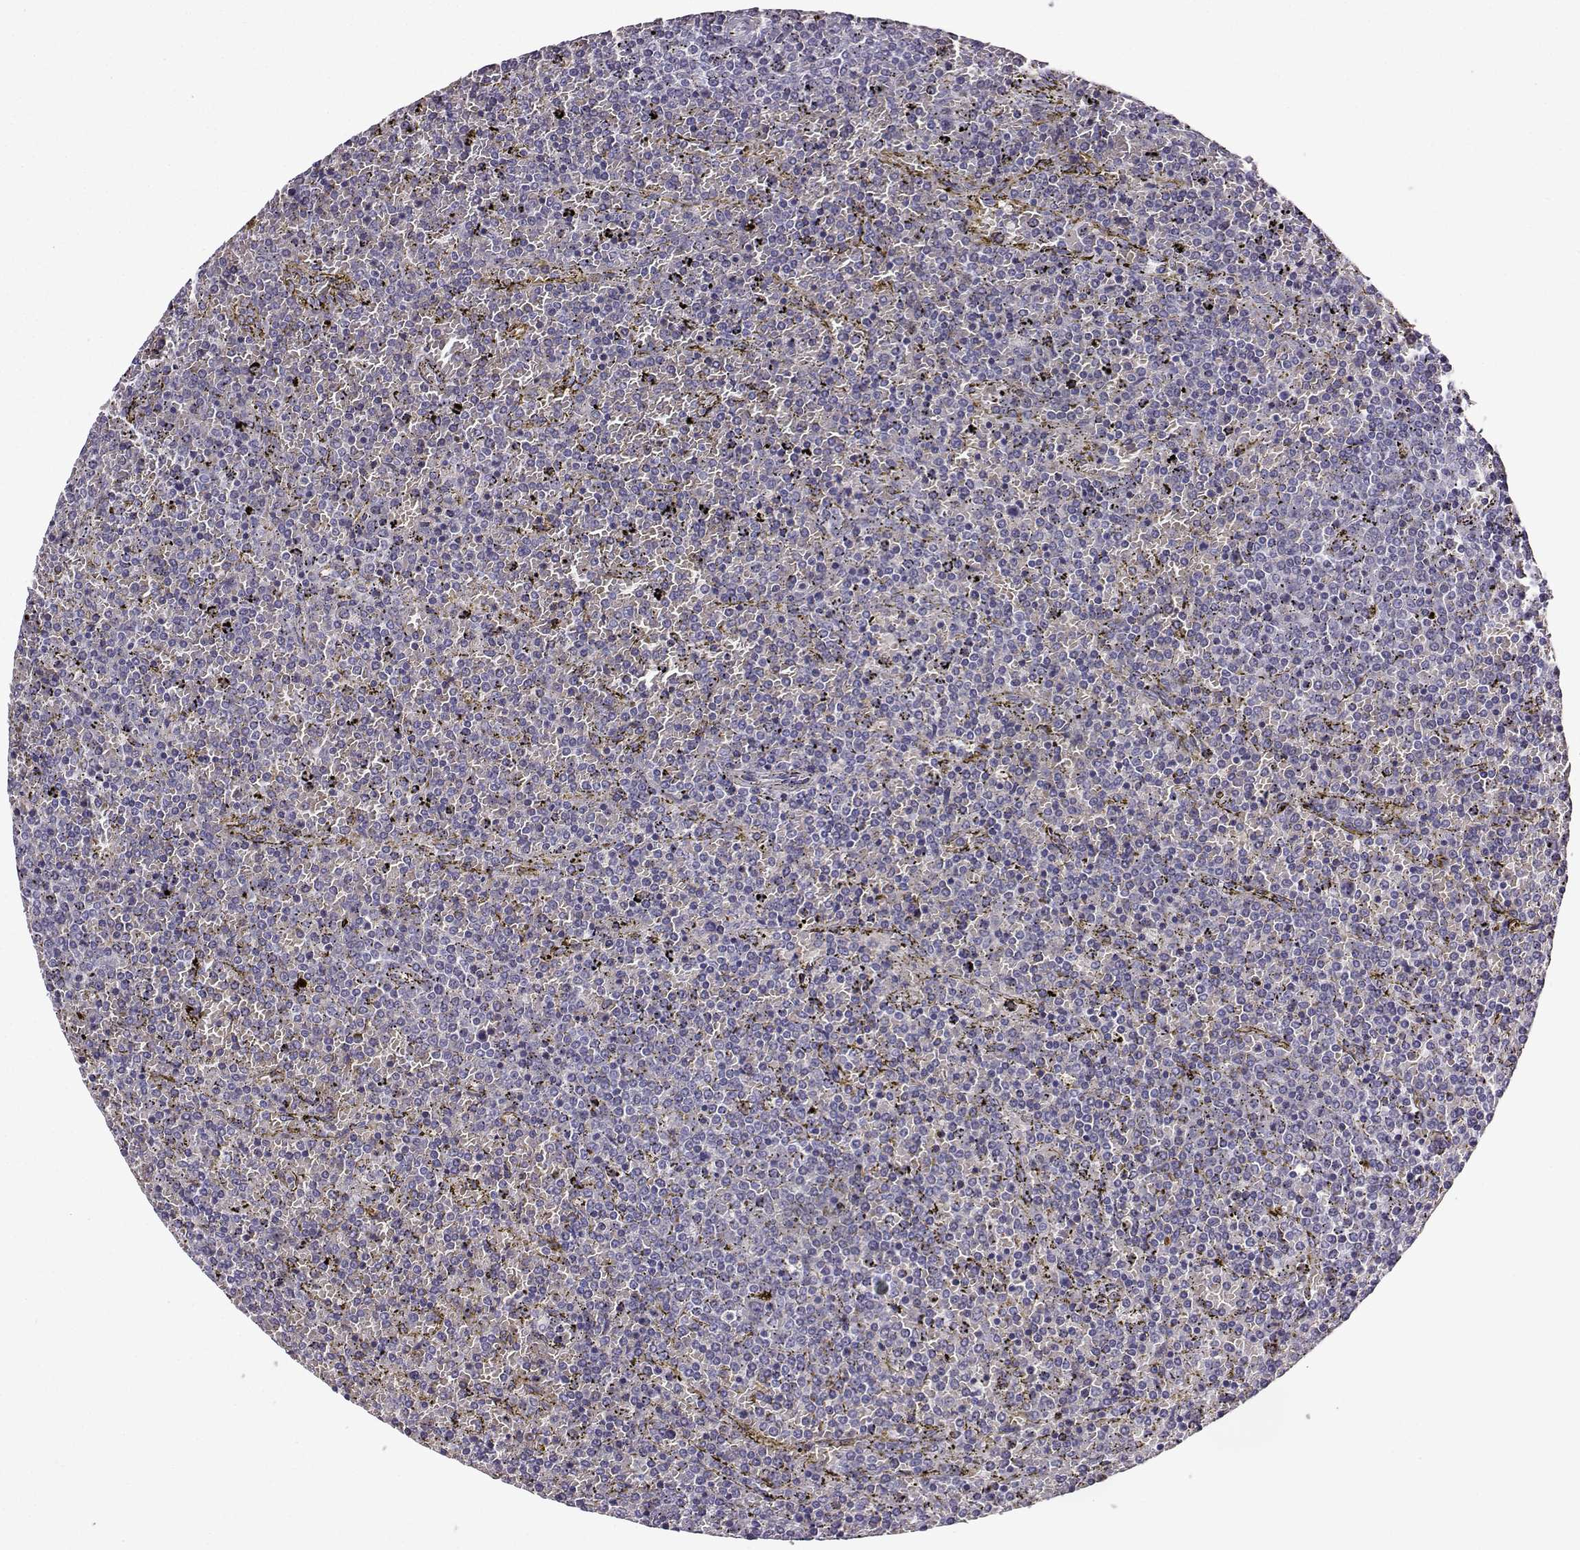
{"staining": {"intensity": "negative", "quantity": "none", "location": "none"}, "tissue": "lymphoma", "cell_type": "Tumor cells", "image_type": "cancer", "snomed": [{"axis": "morphology", "description": "Malignant lymphoma, non-Hodgkin's type, Low grade"}, {"axis": "topography", "description": "Spleen"}], "caption": "This is an immunohistochemistry image of lymphoma. There is no staining in tumor cells.", "gene": "LRFN2", "patient": {"sex": "female", "age": 77}}